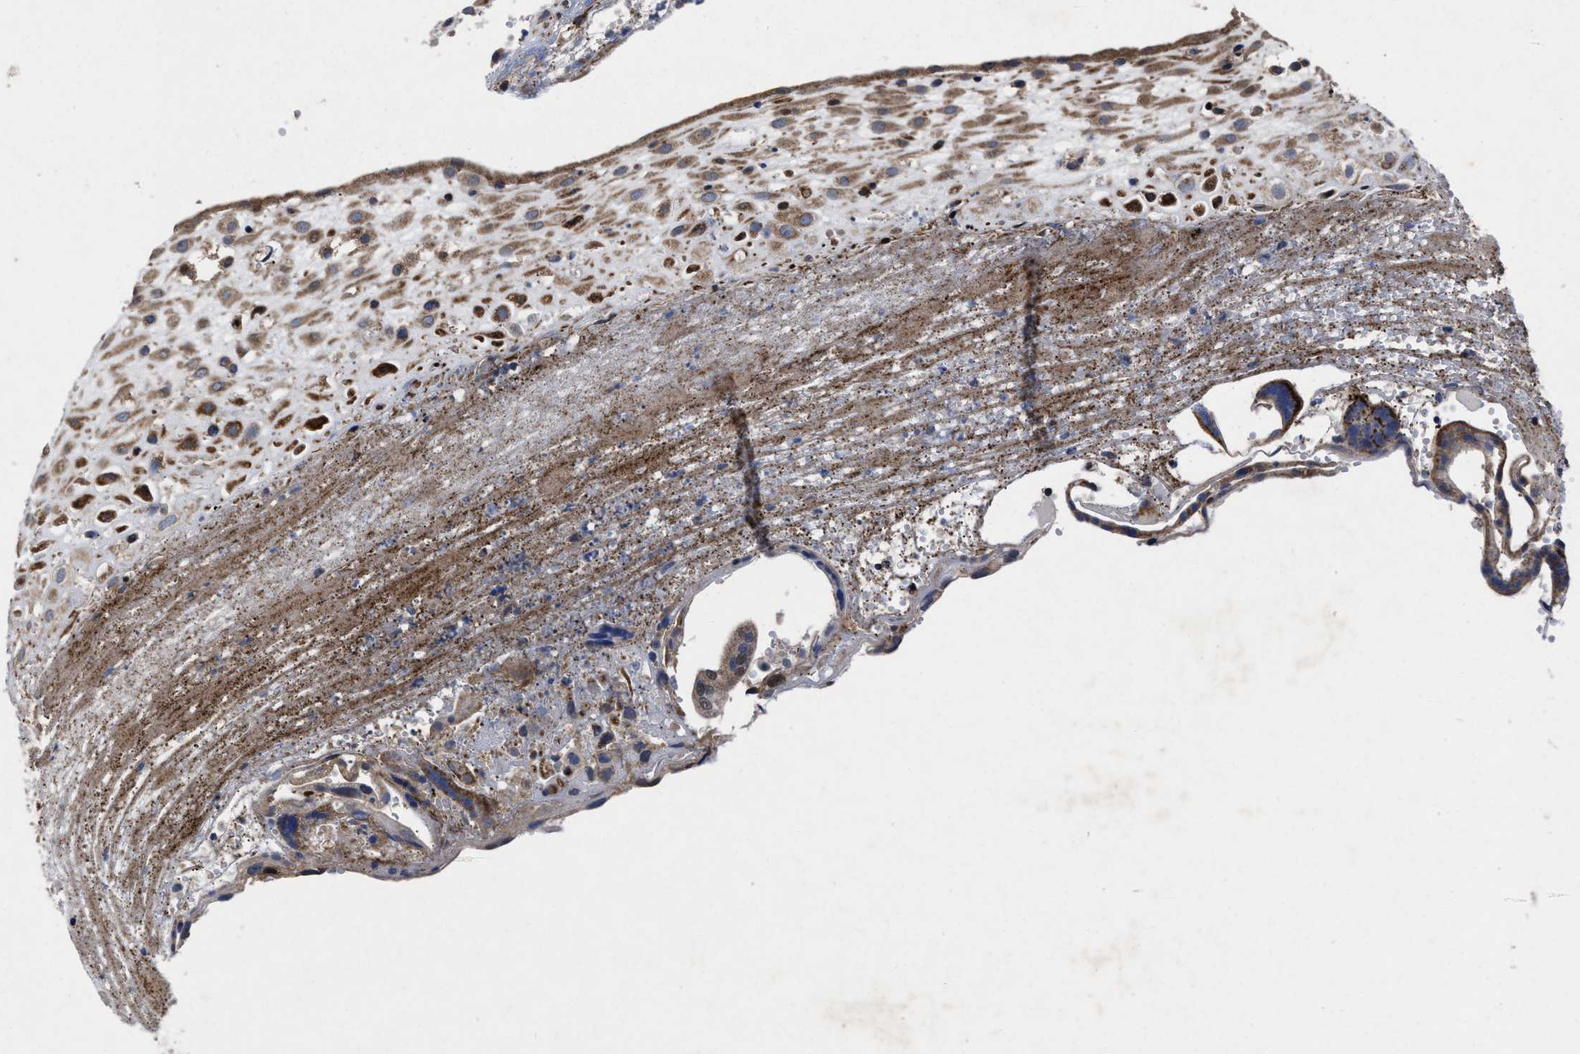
{"staining": {"intensity": "weak", "quantity": ">75%", "location": "cytoplasmic/membranous"}, "tissue": "placenta", "cell_type": "Decidual cells", "image_type": "normal", "snomed": [{"axis": "morphology", "description": "Normal tissue, NOS"}, {"axis": "topography", "description": "Placenta"}], "caption": "Human placenta stained for a protein (brown) exhibits weak cytoplasmic/membranous positive expression in approximately >75% of decidual cells.", "gene": "MRPL50", "patient": {"sex": "female", "age": 18}}